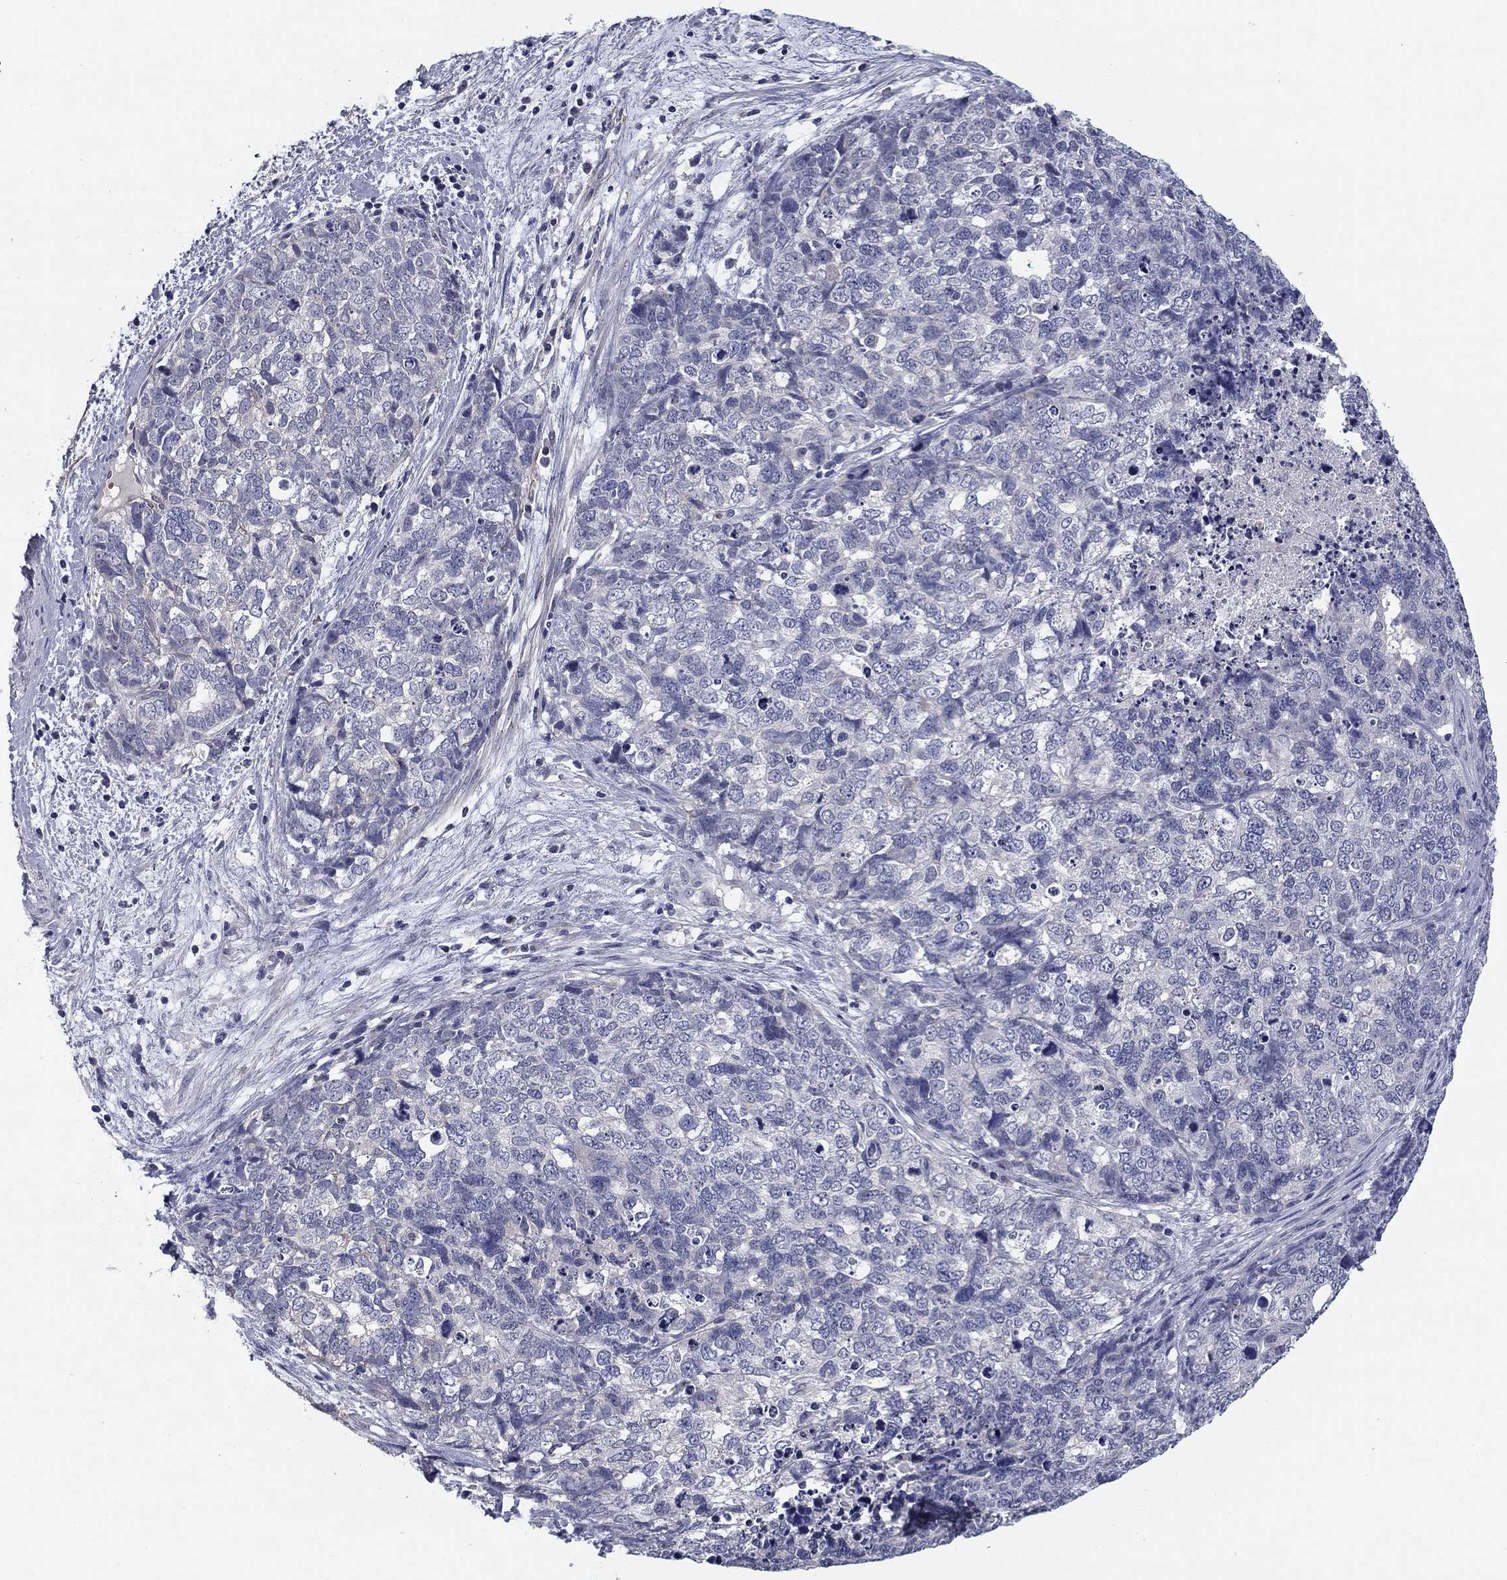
{"staining": {"intensity": "negative", "quantity": "none", "location": "none"}, "tissue": "cervical cancer", "cell_type": "Tumor cells", "image_type": "cancer", "snomed": [{"axis": "morphology", "description": "Squamous cell carcinoma, NOS"}, {"axis": "topography", "description": "Cervix"}], "caption": "Human squamous cell carcinoma (cervical) stained for a protein using IHC displays no expression in tumor cells.", "gene": "REXO5", "patient": {"sex": "female", "age": 63}}